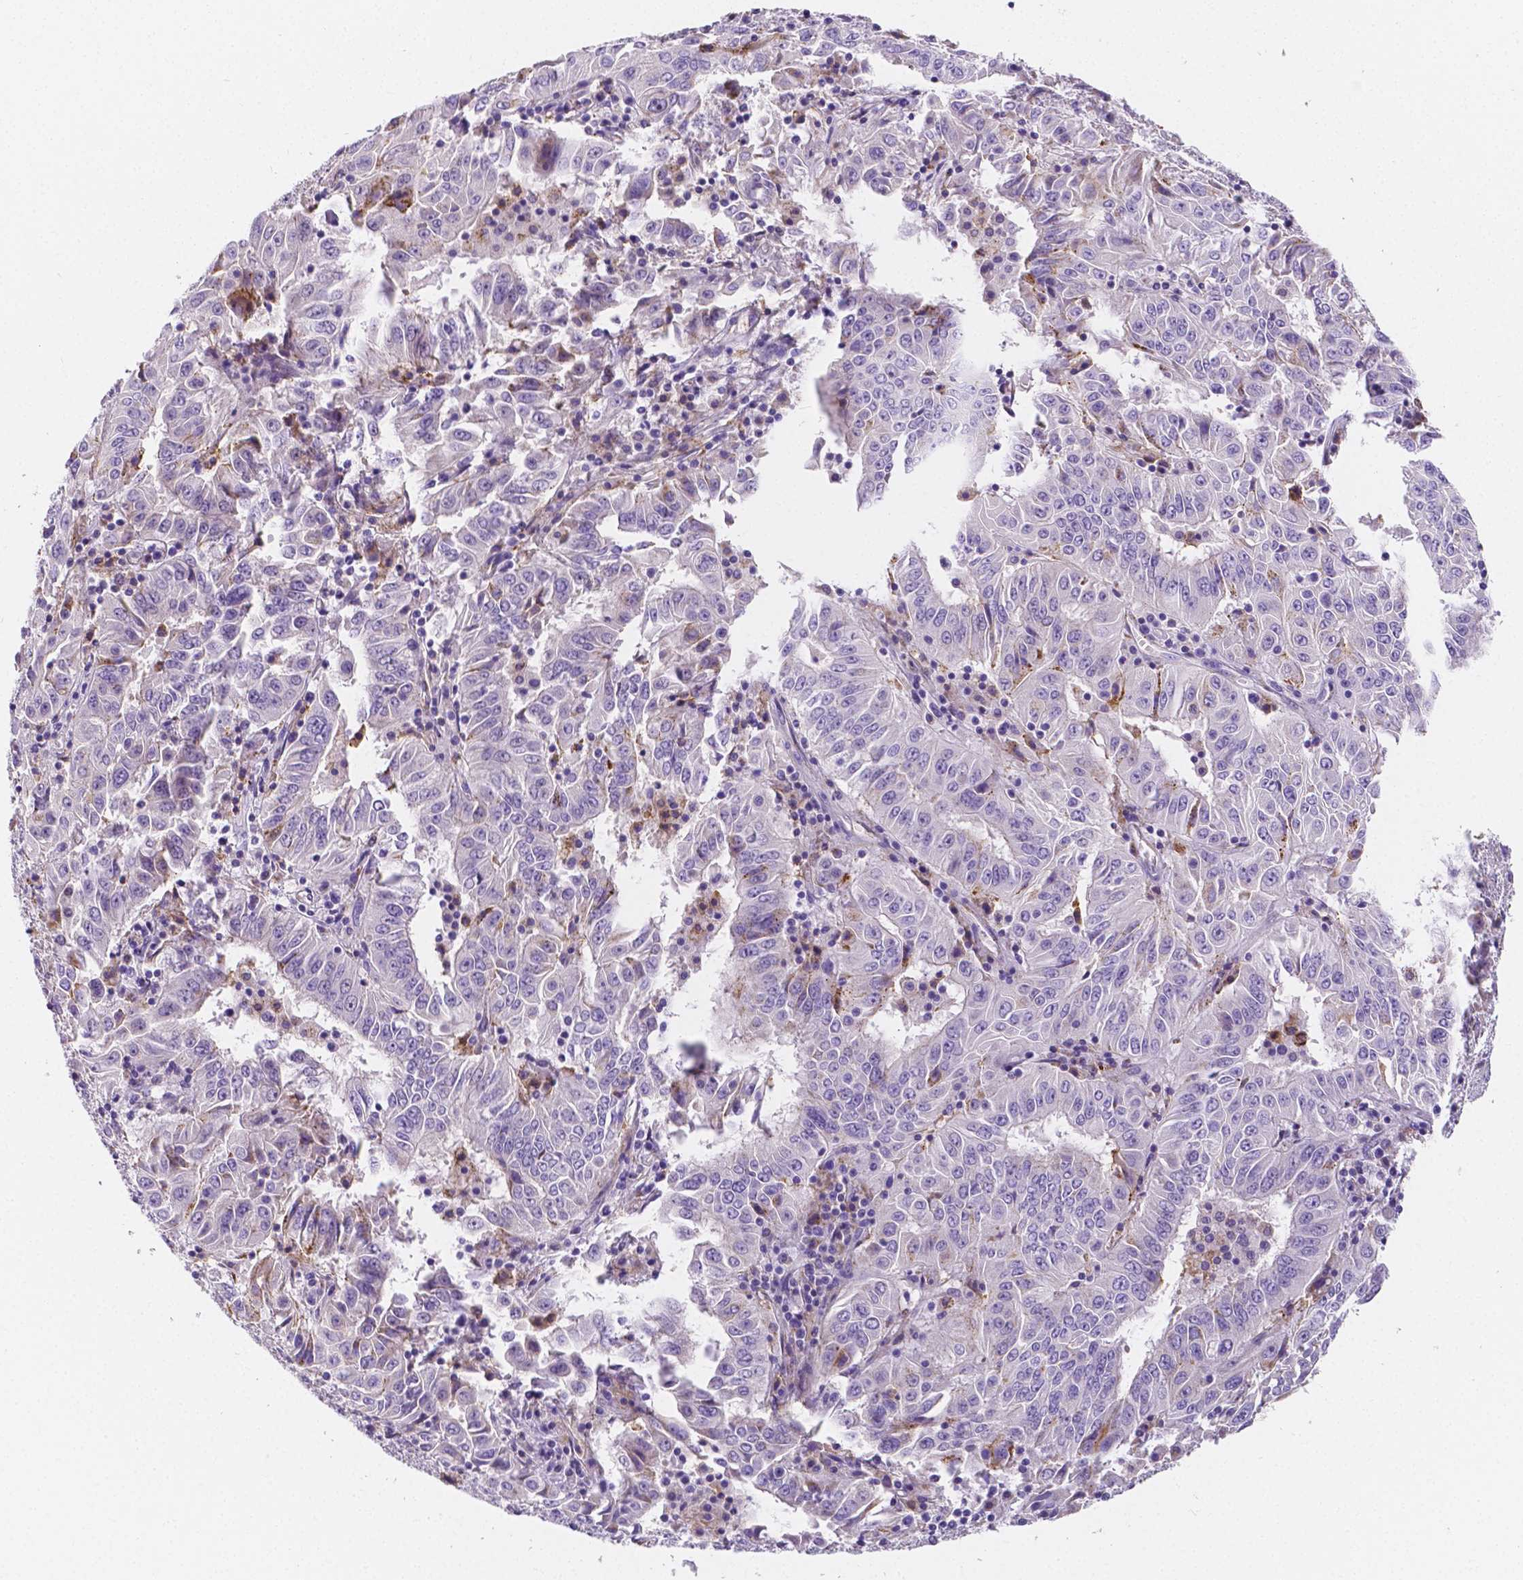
{"staining": {"intensity": "negative", "quantity": "none", "location": "none"}, "tissue": "pancreatic cancer", "cell_type": "Tumor cells", "image_type": "cancer", "snomed": [{"axis": "morphology", "description": "Adenocarcinoma, NOS"}, {"axis": "topography", "description": "Pancreas"}], "caption": "Tumor cells are negative for protein expression in human adenocarcinoma (pancreatic). (IHC, brightfield microscopy, high magnification).", "gene": "GABRD", "patient": {"sex": "male", "age": 63}}